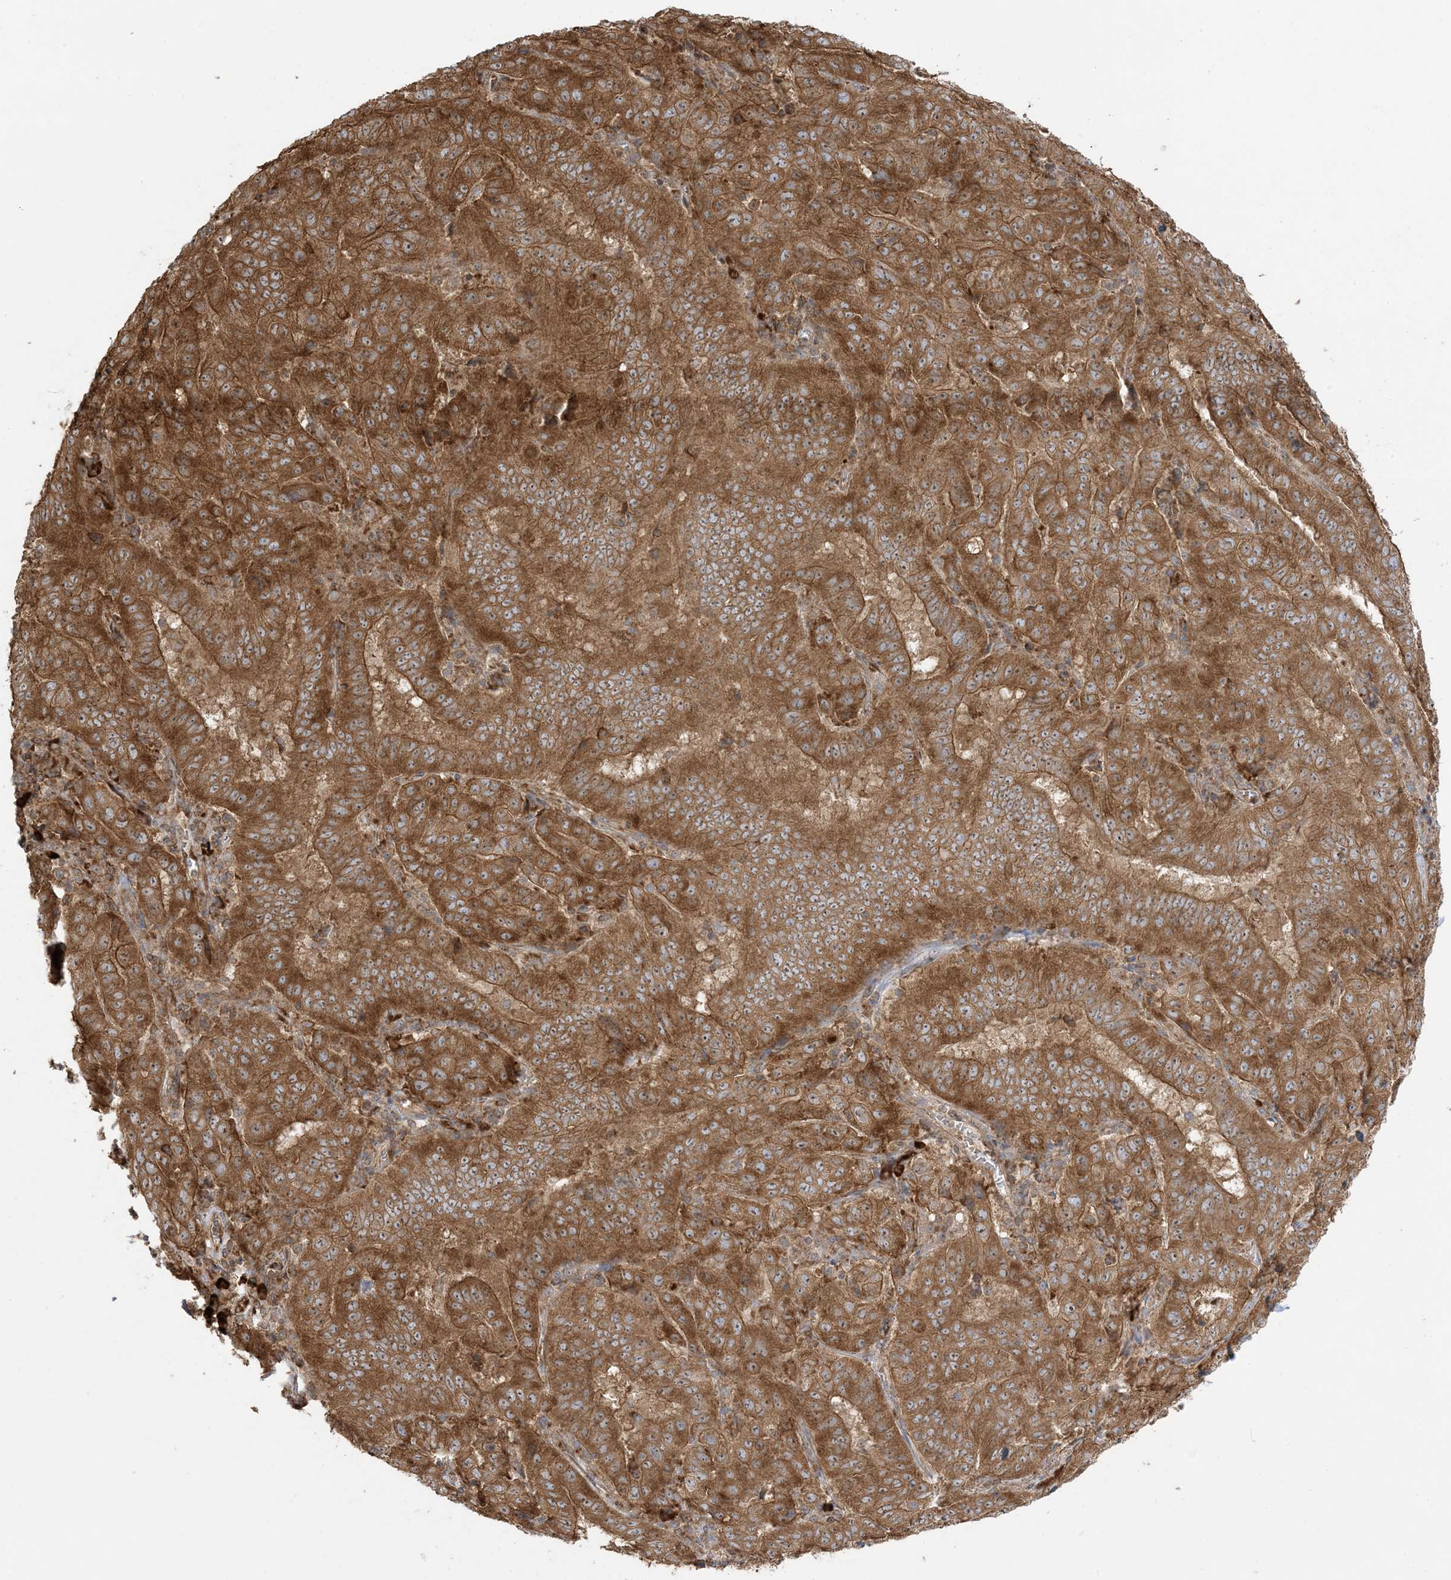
{"staining": {"intensity": "strong", "quantity": ">75%", "location": "cytoplasmic/membranous,nuclear"}, "tissue": "pancreatic cancer", "cell_type": "Tumor cells", "image_type": "cancer", "snomed": [{"axis": "morphology", "description": "Adenocarcinoma, NOS"}, {"axis": "topography", "description": "Pancreas"}], "caption": "Strong cytoplasmic/membranous and nuclear expression for a protein is seen in about >75% of tumor cells of pancreatic cancer (adenocarcinoma) using IHC.", "gene": "SRP72", "patient": {"sex": "male", "age": 63}}